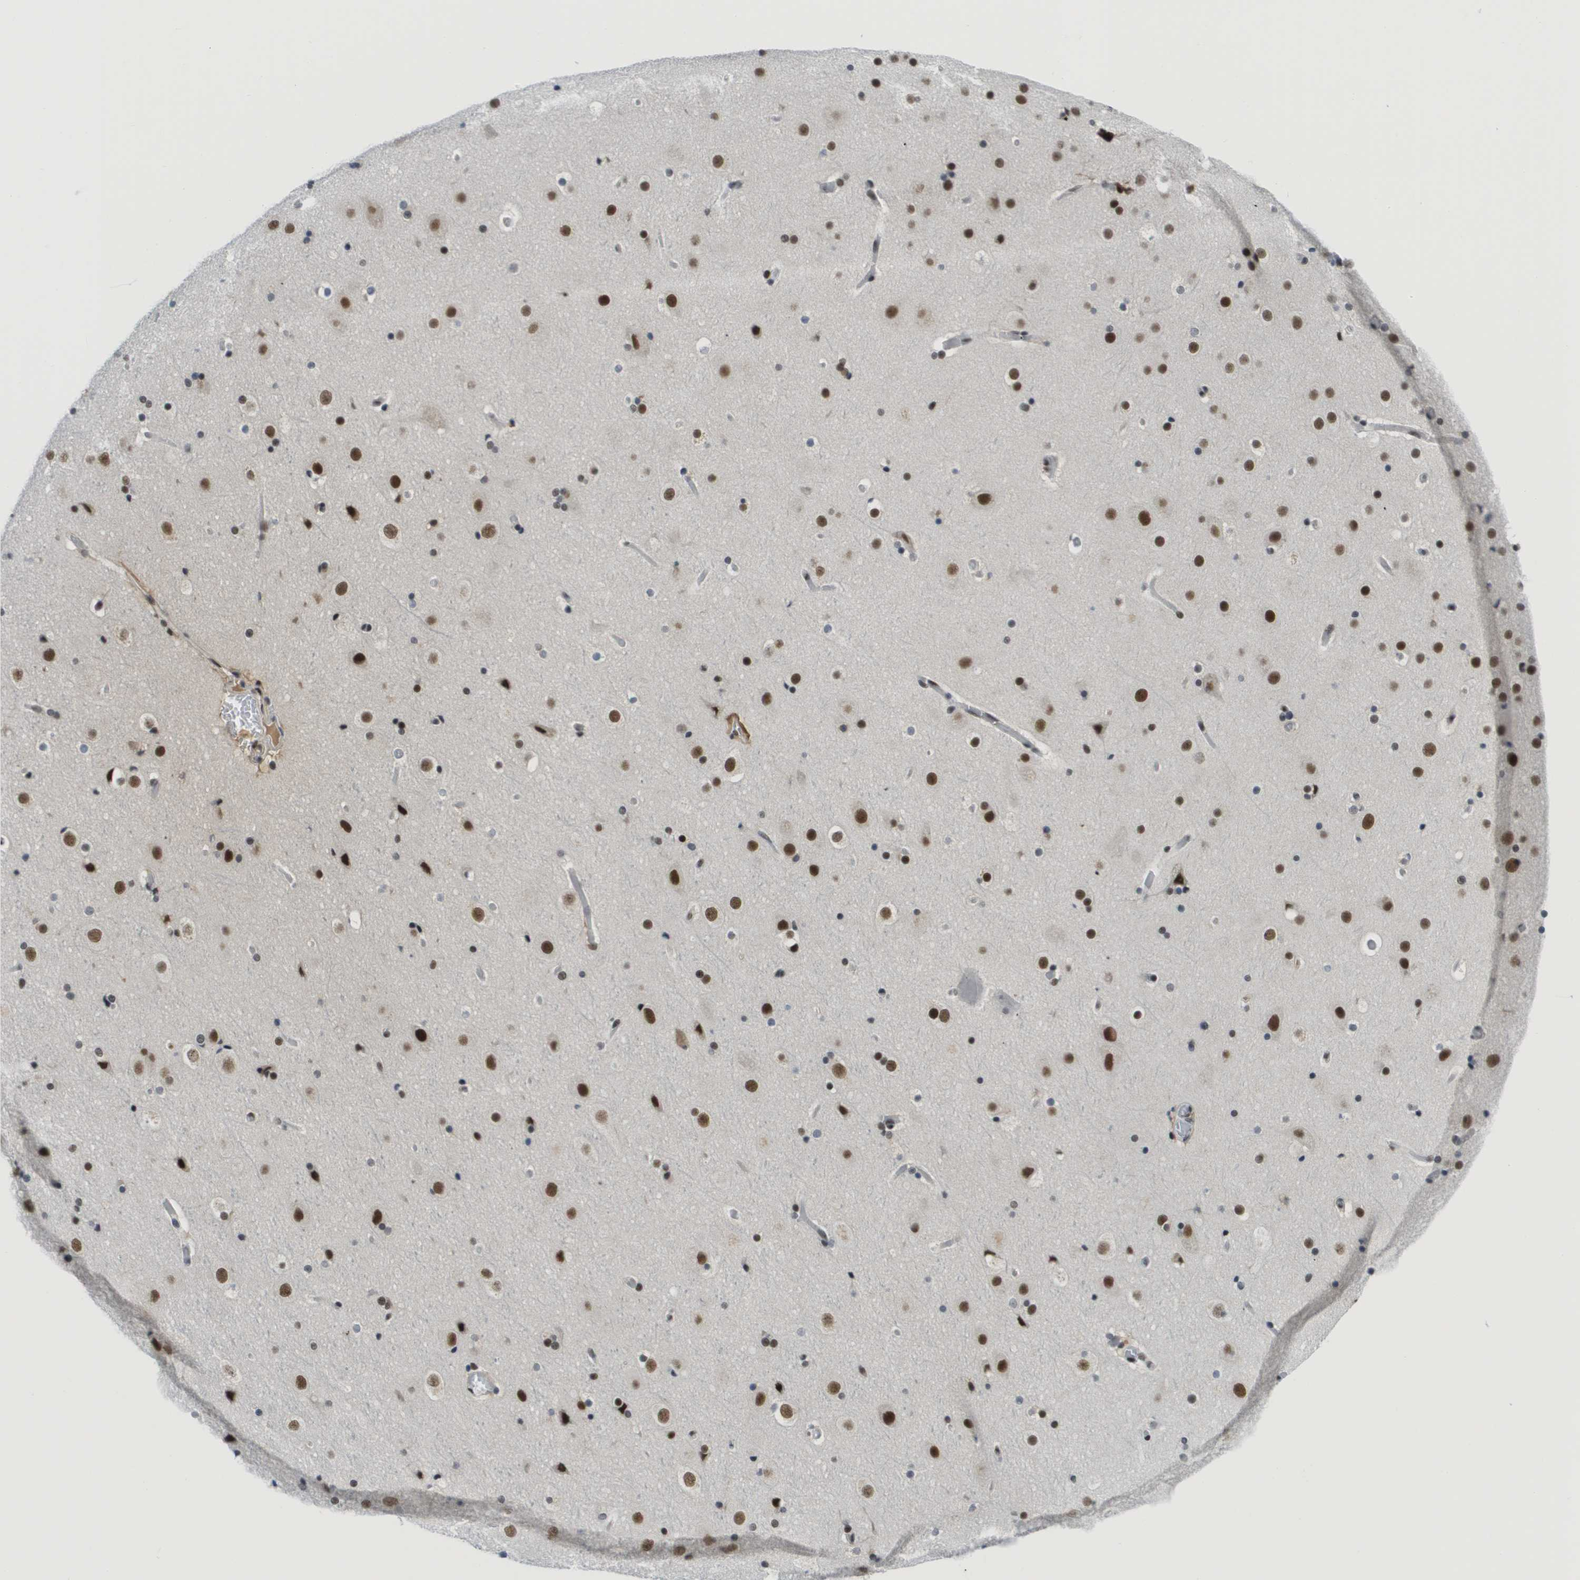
{"staining": {"intensity": "moderate", "quantity": ">75%", "location": "nuclear"}, "tissue": "cerebral cortex", "cell_type": "Endothelial cells", "image_type": "normal", "snomed": [{"axis": "morphology", "description": "Normal tissue, NOS"}, {"axis": "topography", "description": "Cerebral cortex"}], "caption": "IHC staining of benign cerebral cortex, which displays medium levels of moderate nuclear expression in approximately >75% of endothelial cells indicating moderate nuclear protein staining. The staining was performed using DAB (3,3'-diaminobenzidine) (brown) for protein detection and nuclei were counterstained in hematoxylin (blue).", "gene": "SMARCAD1", "patient": {"sex": "male", "age": 57}}